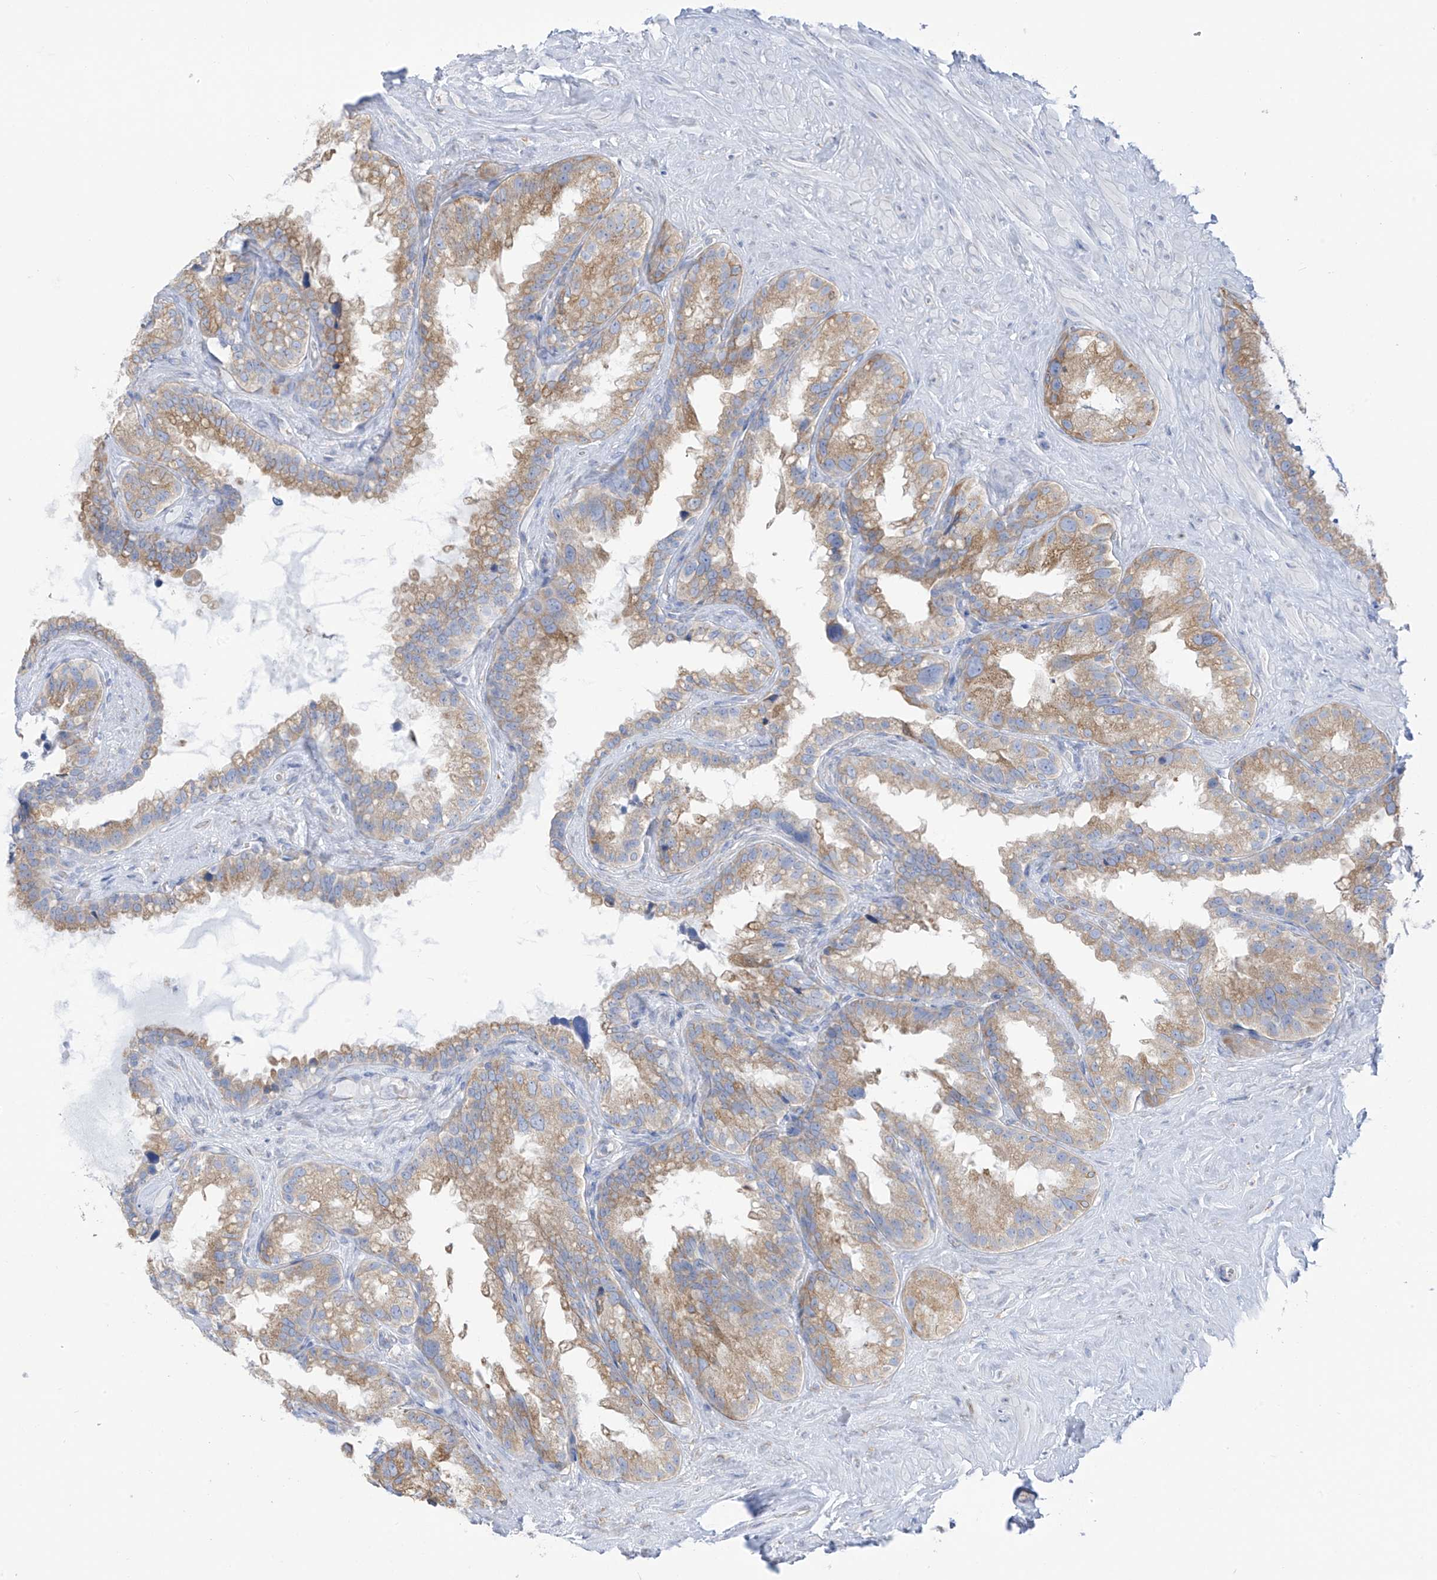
{"staining": {"intensity": "weak", "quantity": "25%-75%", "location": "cytoplasmic/membranous"}, "tissue": "seminal vesicle", "cell_type": "Glandular cells", "image_type": "normal", "snomed": [{"axis": "morphology", "description": "Normal tissue, NOS"}, {"axis": "topography", "description": "Seminal veicle"}], "caption": "Immunohistochemistry of unremarkable seminal vesicle exhibits low levels of weak cytoplasmic/membranous staining in approximately 25%-75% of glandular cells.", "gene": "RCN2", "patient": {"sex": "male", "age": 80}}